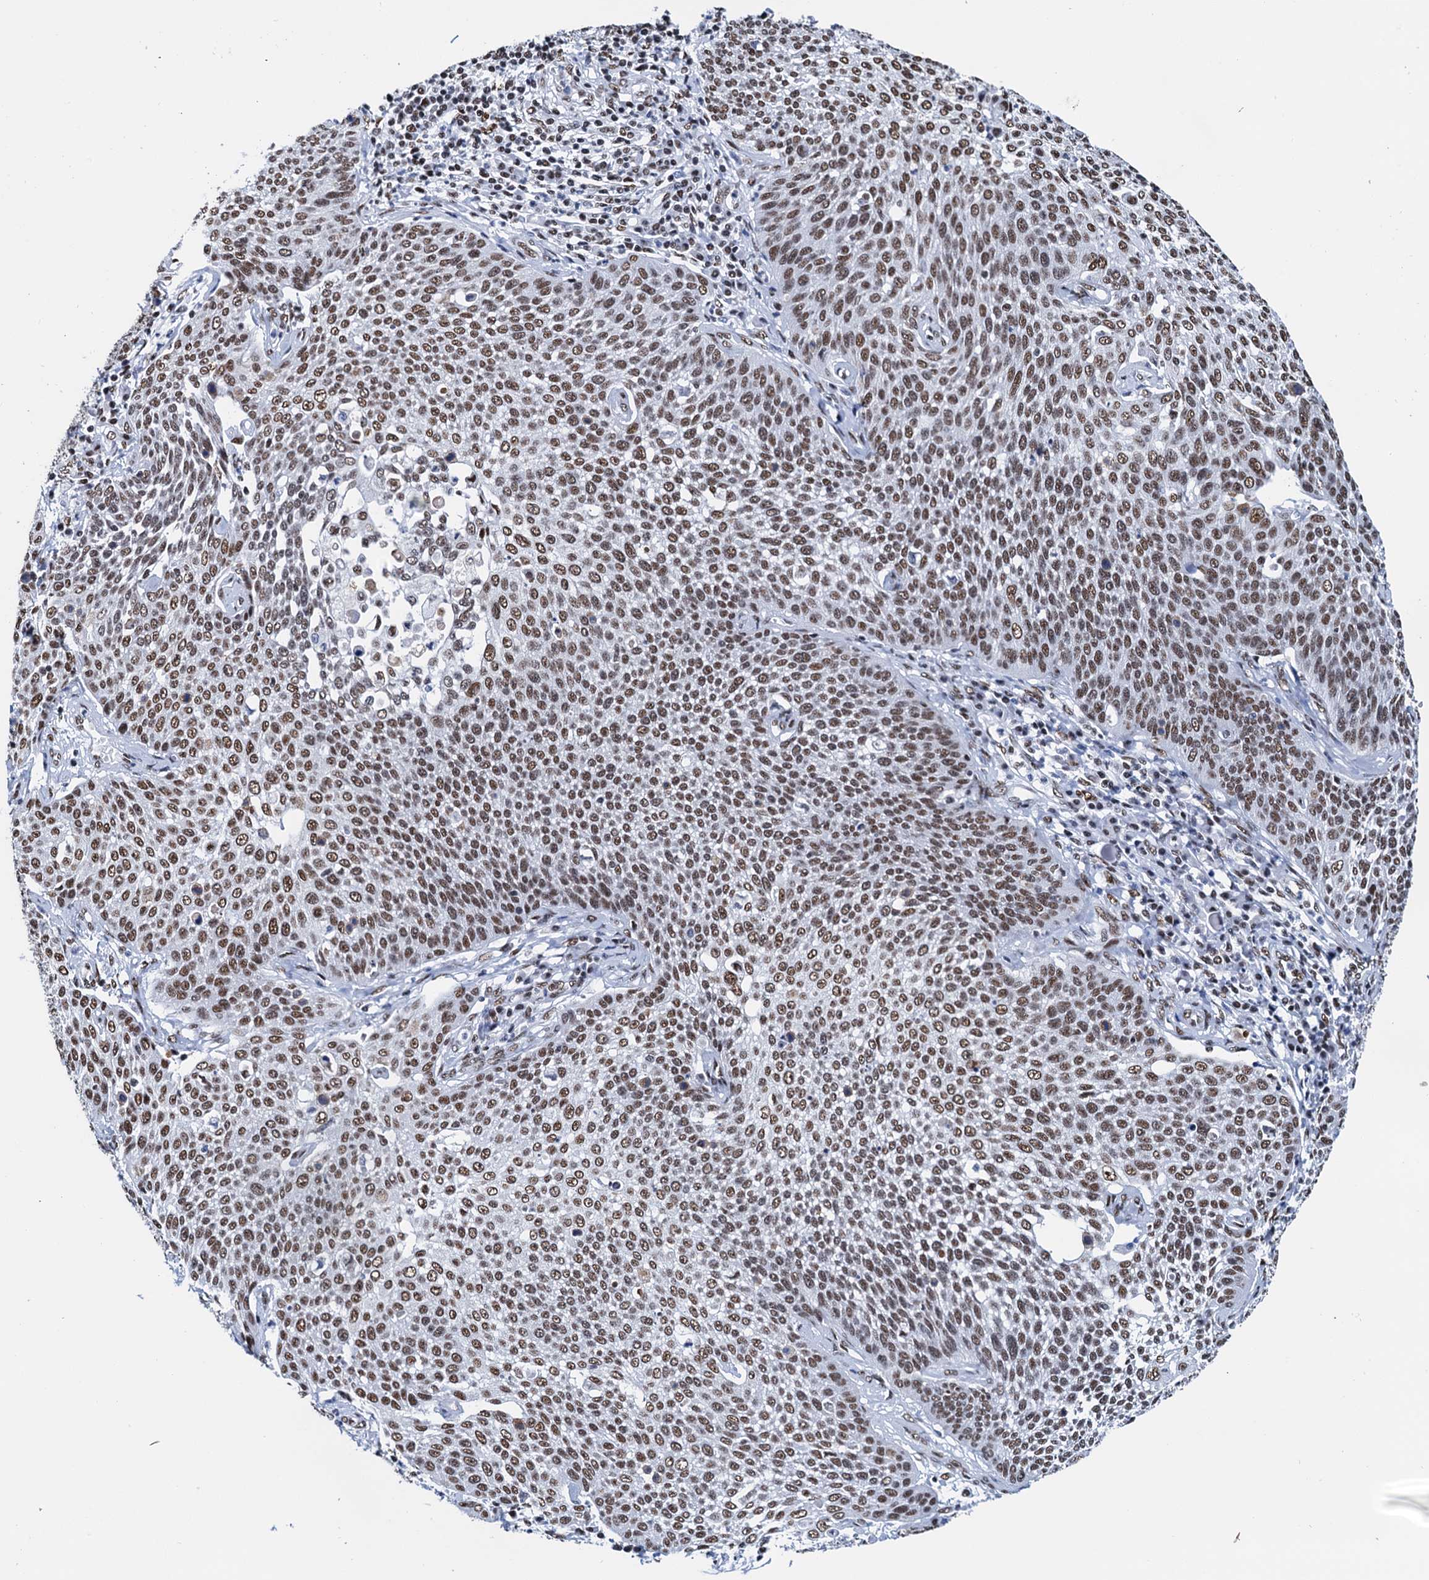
{"staining": {"intensity": "moderate", "quantity": ">75%", "location": "nuclear"}, "tissue": "cervical cancer", "cell_type": "Tumor cells", "image_type": "cancer", "snomed": [{"axis": "morphology", "description": "Squamous cell carcinoma, NOS"}, {"axis": "topography", "description": "Cervix"}], "caption": "DAB immunohistochemical staining of cervical cancer (squamous cell carcinoma) displays moderate nuclear protein positivity in approximately >75% of tumor cells.", "gene": "SLTM", "patient": {"sex": "female", "age": 34}}